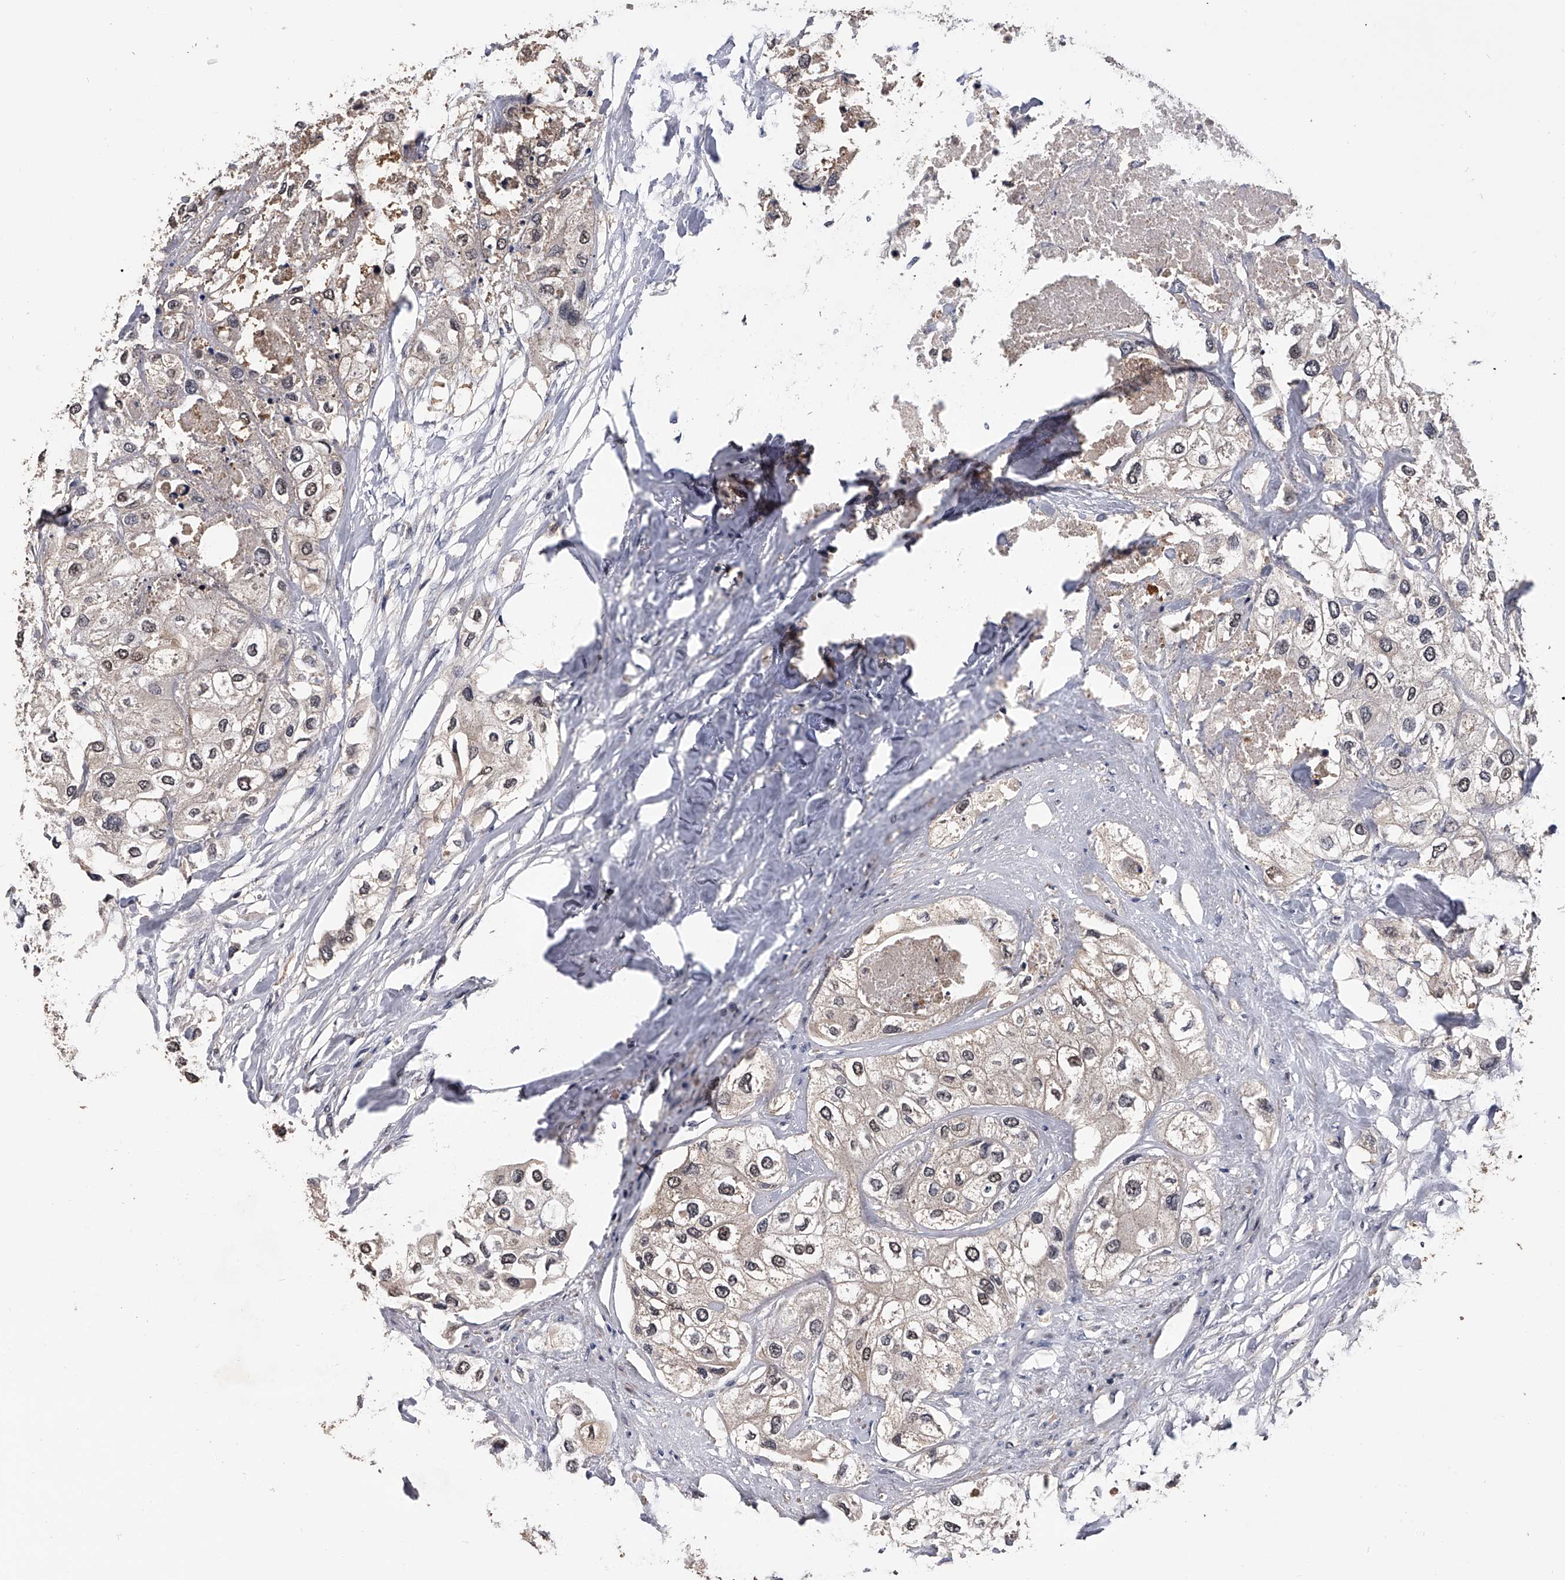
{"staining": {"intensity": "weak", "quantity": "<25%", "location": "nuclear"}, "tissue": "urothelial cancer", "cell_type": "Tumor cells", "image_type": "cancer", "snomed": [{"axis": "morphology", "description": "Urothelial carcinoma, High grade"}, {"axis": "topography", "description": "Urinary bladder"}], "caption": "High power microscopy histopathology image of an immunohistochemistry histopathology image of high-grade urothelial carcinoma, revealing no significant staining in tumor cells. (Immunohistochemistry (ihc), brightfield microscopy, high magnification).", "gene": "EFCAB7", "patient": {"sex": "male", "age": 64}}